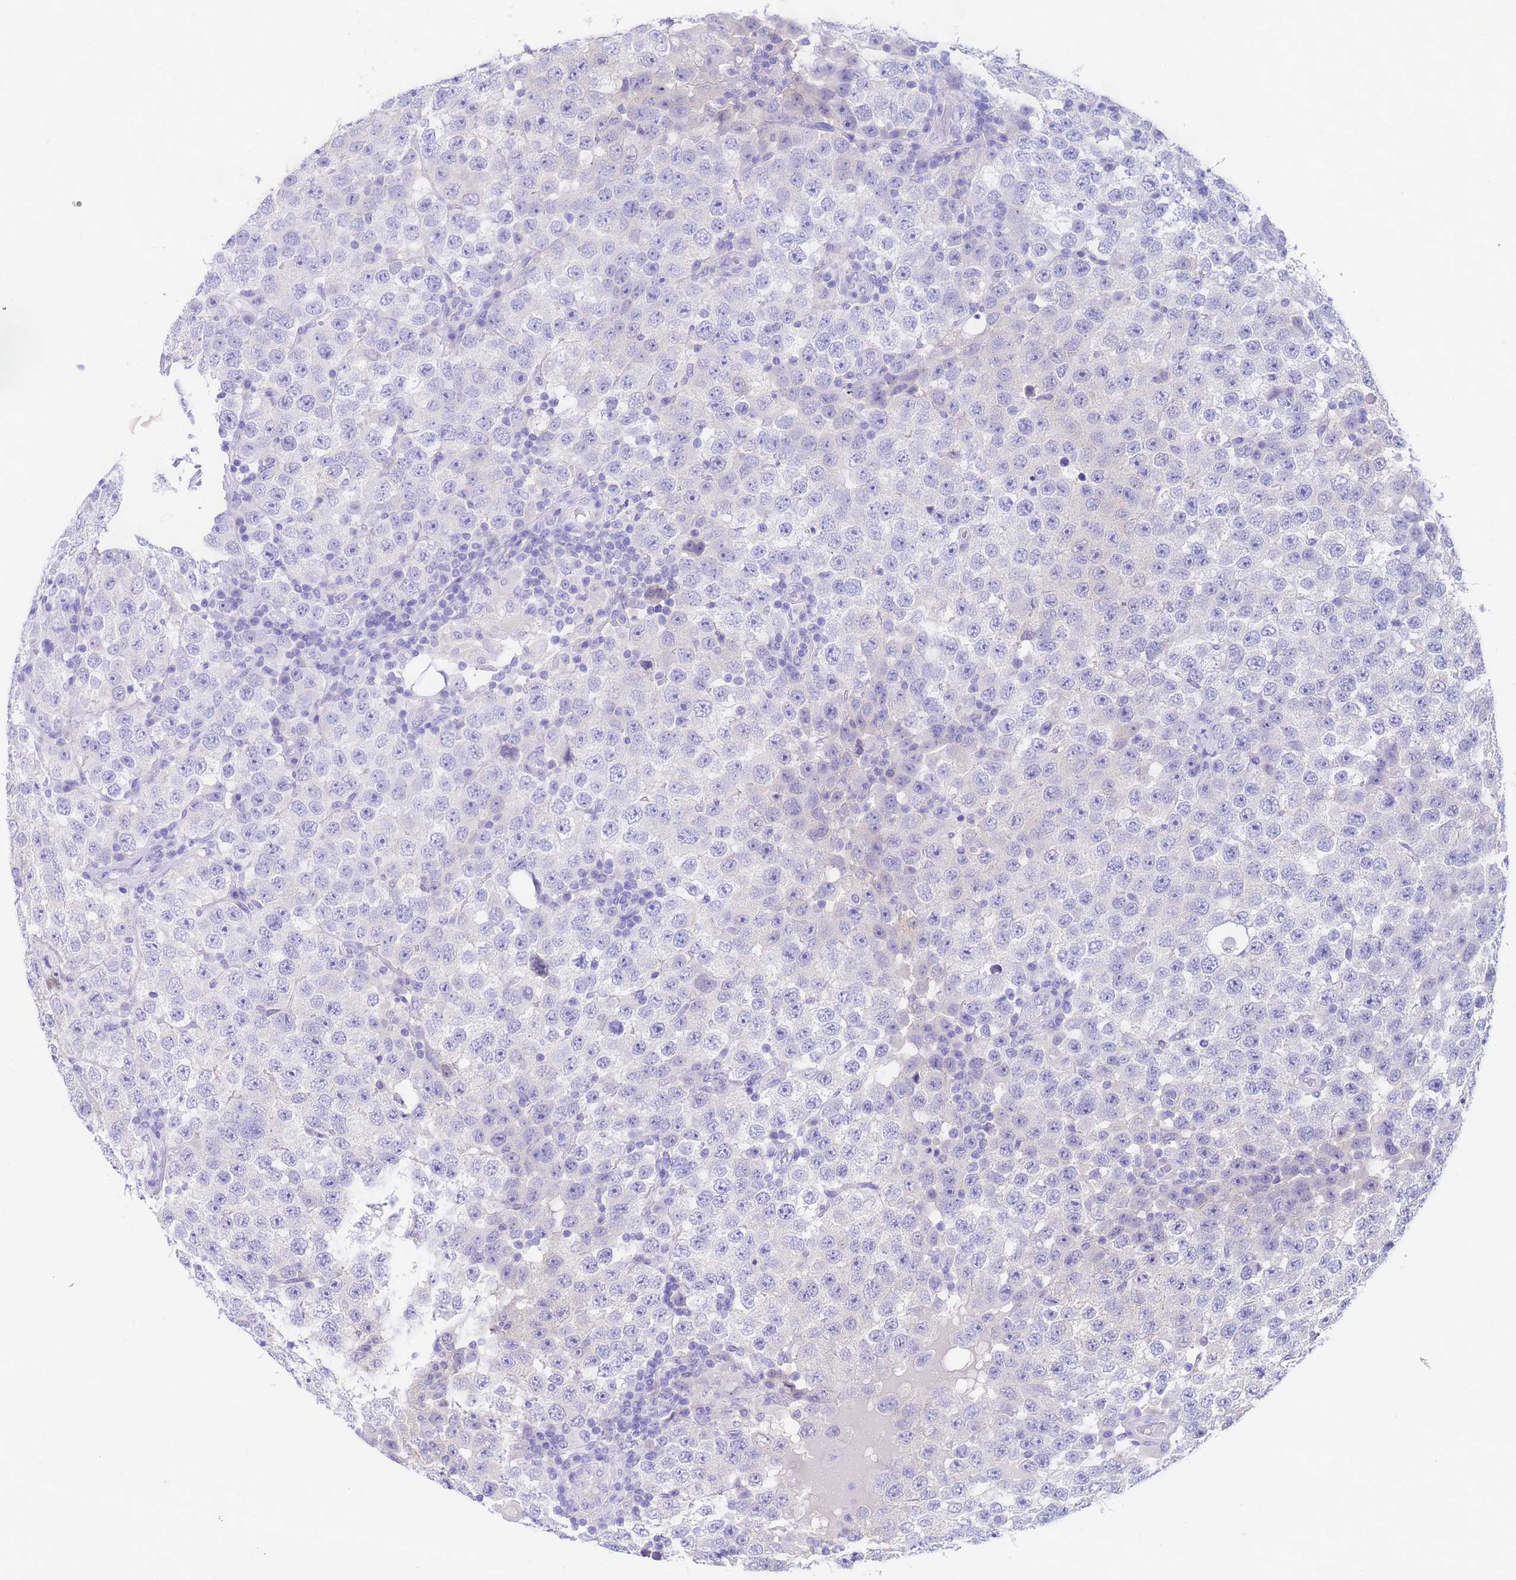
{"staining": {"intensity": "negative", "quantity": "none", "location": "none"}, "tissue": "testis cancer", "cell_type": "Tumor cells", "image_type": "cancer", "snomed": [{"axis": "morphology", "description": "Seminoma, NOS"}, {"axis": "topography", "description": "Testis"}], "caption": "The immunohistochemistry photomicrograph has no significant positivity in tumor cells of testis cancer tissue. (DAB (3,3'-diaminobenzidine) immunohistochemistry visualized using brightfield microscopy, high magnification).", "gene": "USP38", "patient": {"sex": "male", "age": 28}}